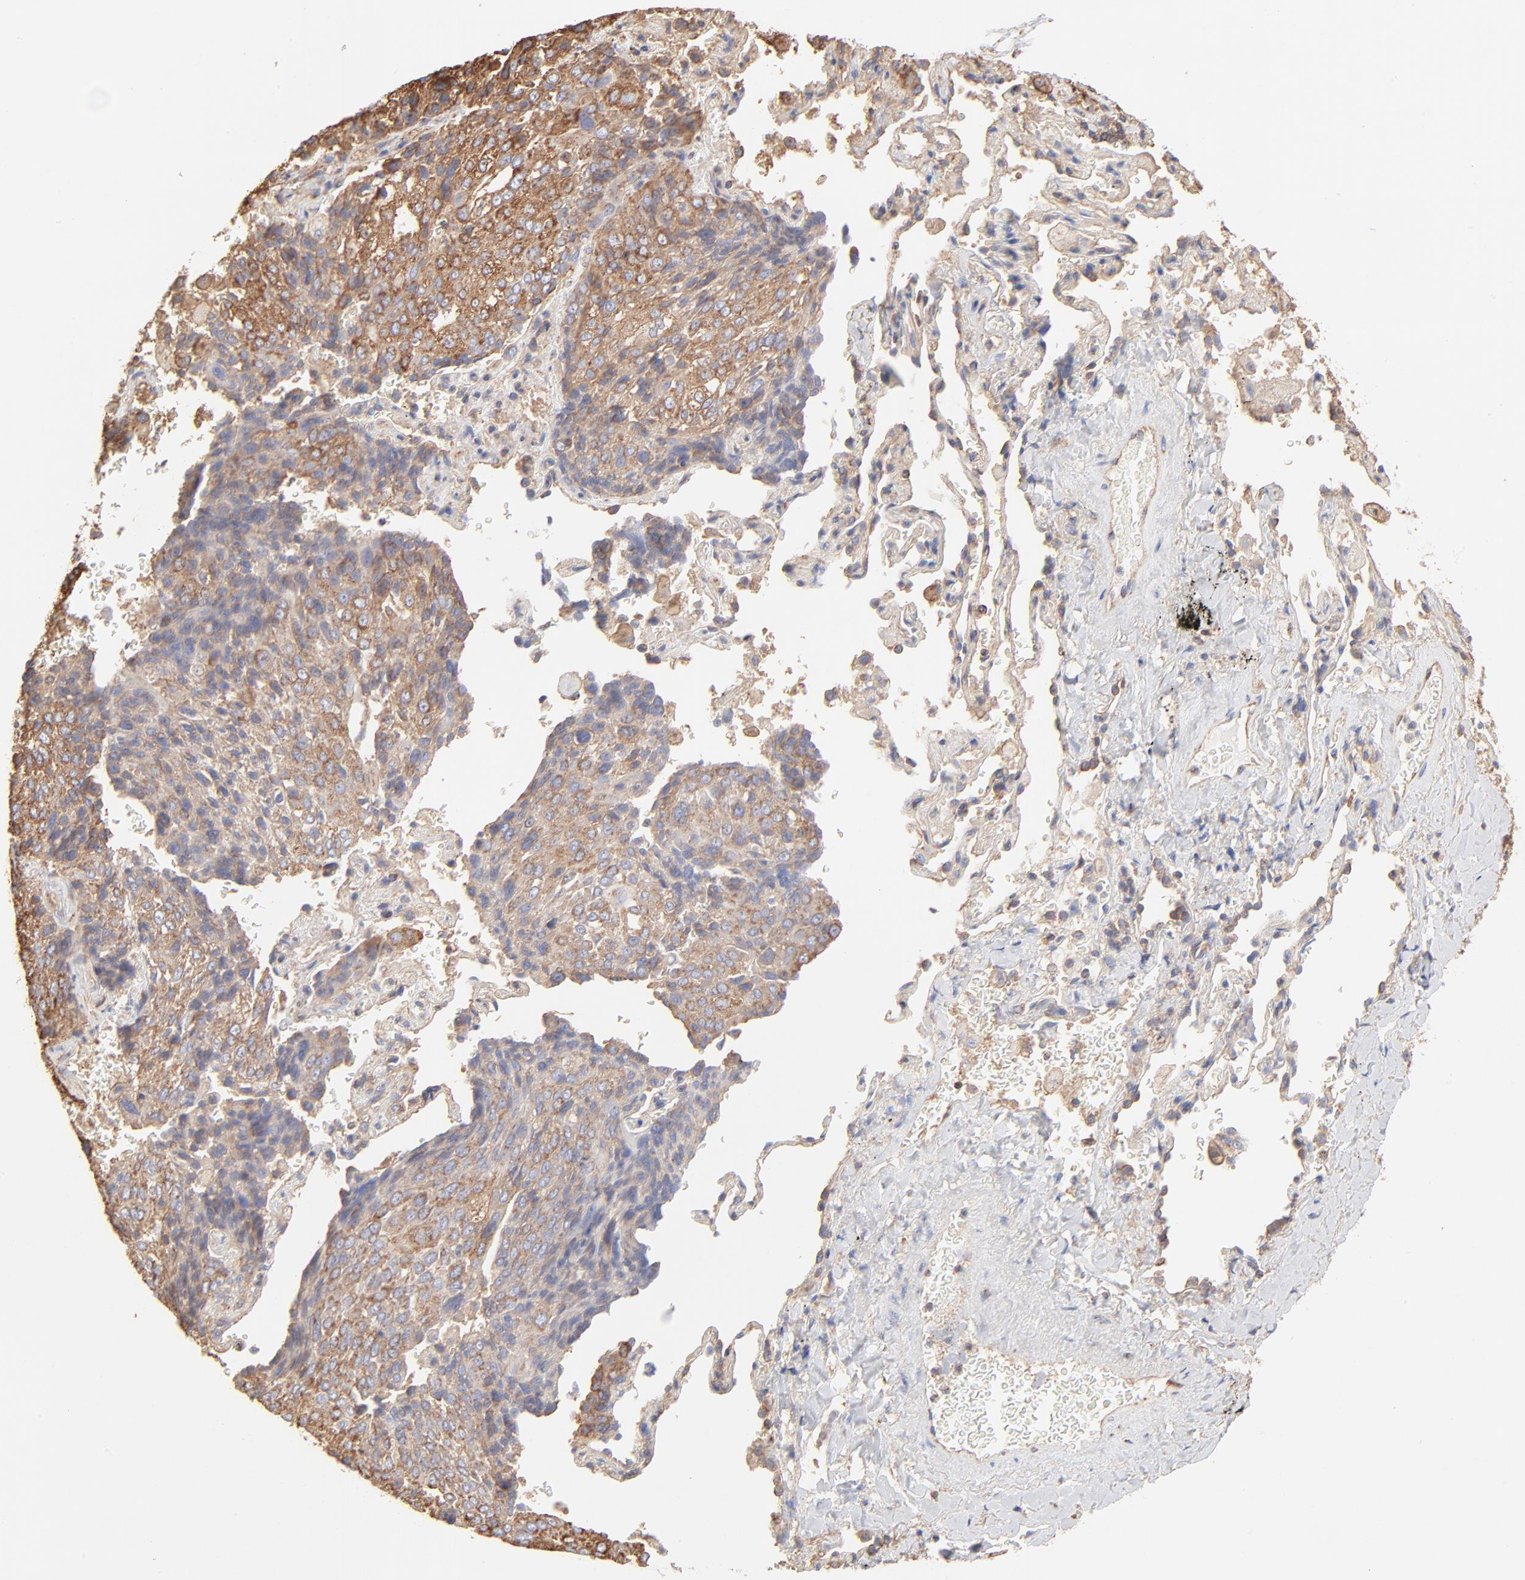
{"staining": {"intensity": "moderate", "quantity": ">75%", "location": "cytoplasmic/membranous"}, "tissue": "lung cancer", "cell_type": "Tumor cells", "image_type": "cancer", "snomed": [{"axis": "morphology", "description": "Squamous cell carcinoma, NOS"}, {"axis": "topography", "description": "Lung"}], "caption": "About >75% of tumor cells in human squamous cell carcinoma (lung) demonstrate moderate cytoplasmic/membranous protein staining as visualized by brown immunohistochemical staining.", "gene": "CLTB", "patient": {"sex": "male", "age": 54}}